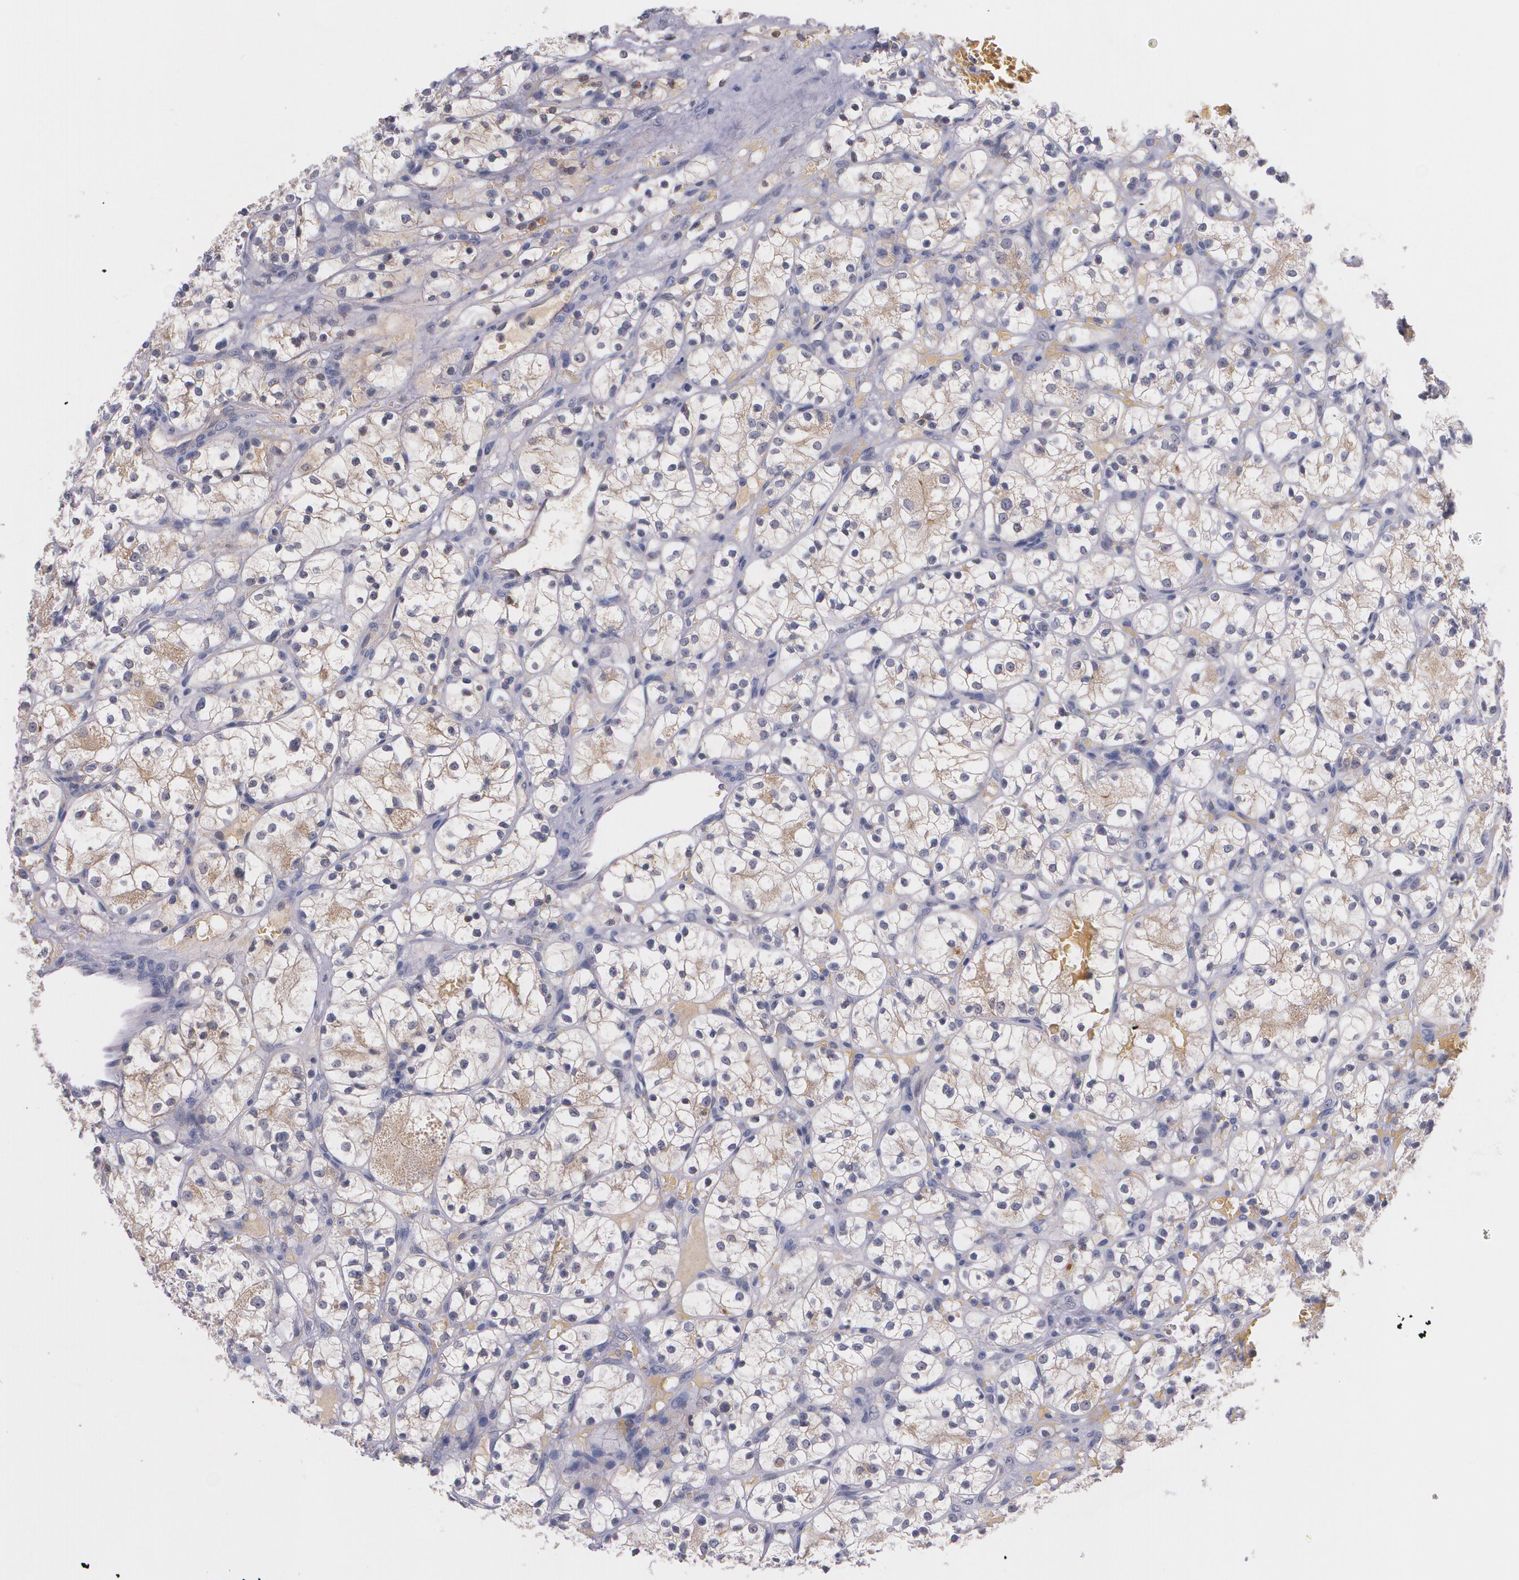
{"staining": {"intensity": "negative", "quantity": "none", "location": "none"}, "tissue": "renal cancer", "cell_type": "Tumor cells", "image_type": "cancer", "snomed": [{"axis": "morphology", "description": "Adenocarcinoma, NOS"}, {"axis": "topography", "description": "Kidney"}], "caption": "The immunohistochemistry photomicrograph has no significant staining in tumor cells of renal cancer (adenocarcinoma) tissue.", "gene": "IFNGR2", "patient": {"sex": "female", "age": 60}}